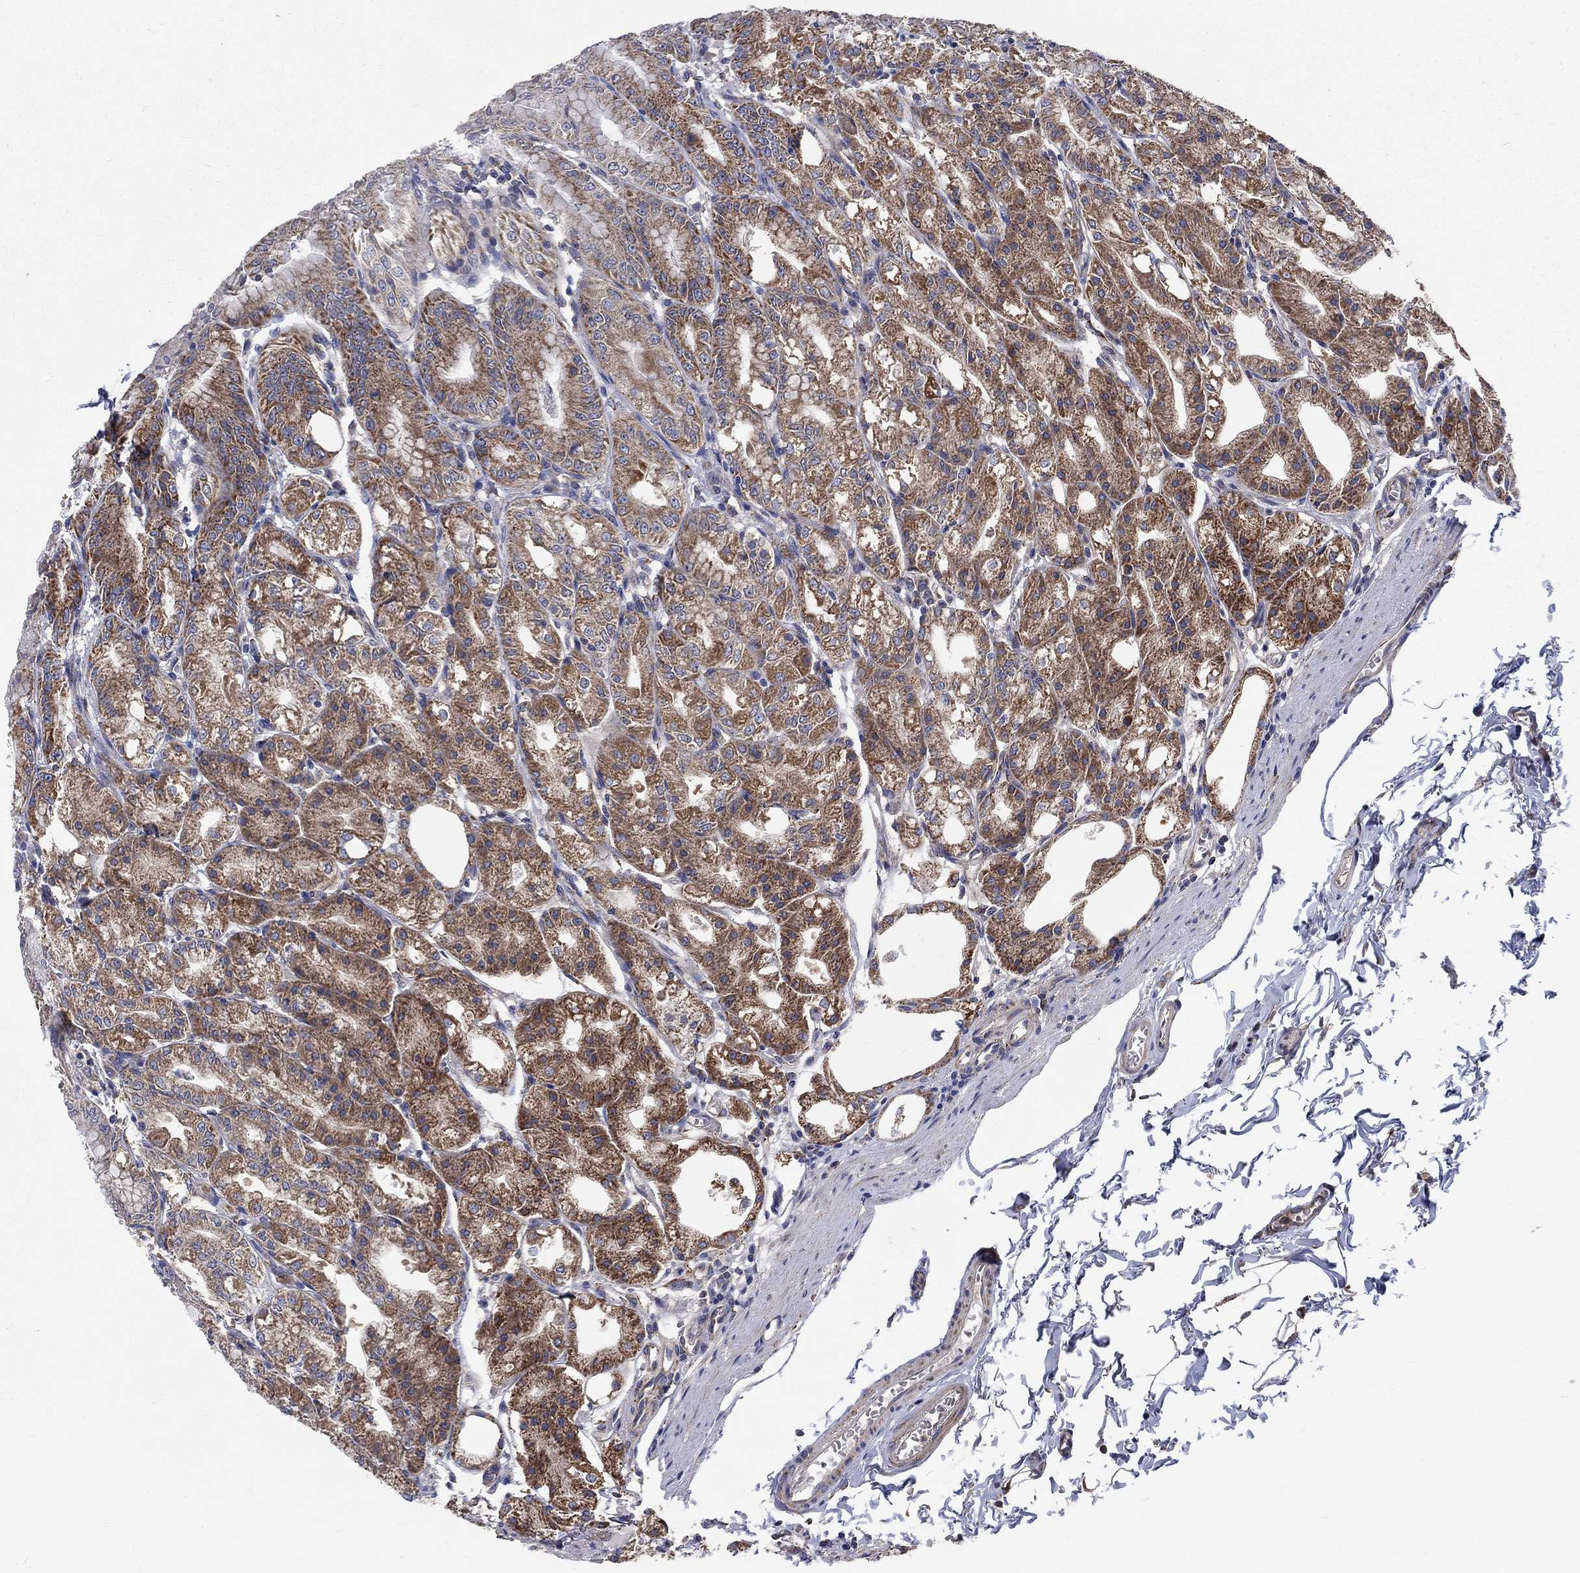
{"staining": {"intensity": "moderate", "quantity": ">75%", "location": "cytoplasmic/membranous"}, "tissue": "stomach", "cell_type": "Glandular cells", "image_type": "normal", "snomed": [{"axis": "morphology", "description": "Normal tissue, NOS"}, {"axis": "topography", "description": "Stomach"}], "caption": "IHC of benign stomach reveals medium levels of moderate cytoplasmic/membranous expression in about >75% of glandular cells. (Brightfield microscopy of DAB IHC at high magnification).", "gene": "NME7", "patient": {"sex": "male", "age": 71}}